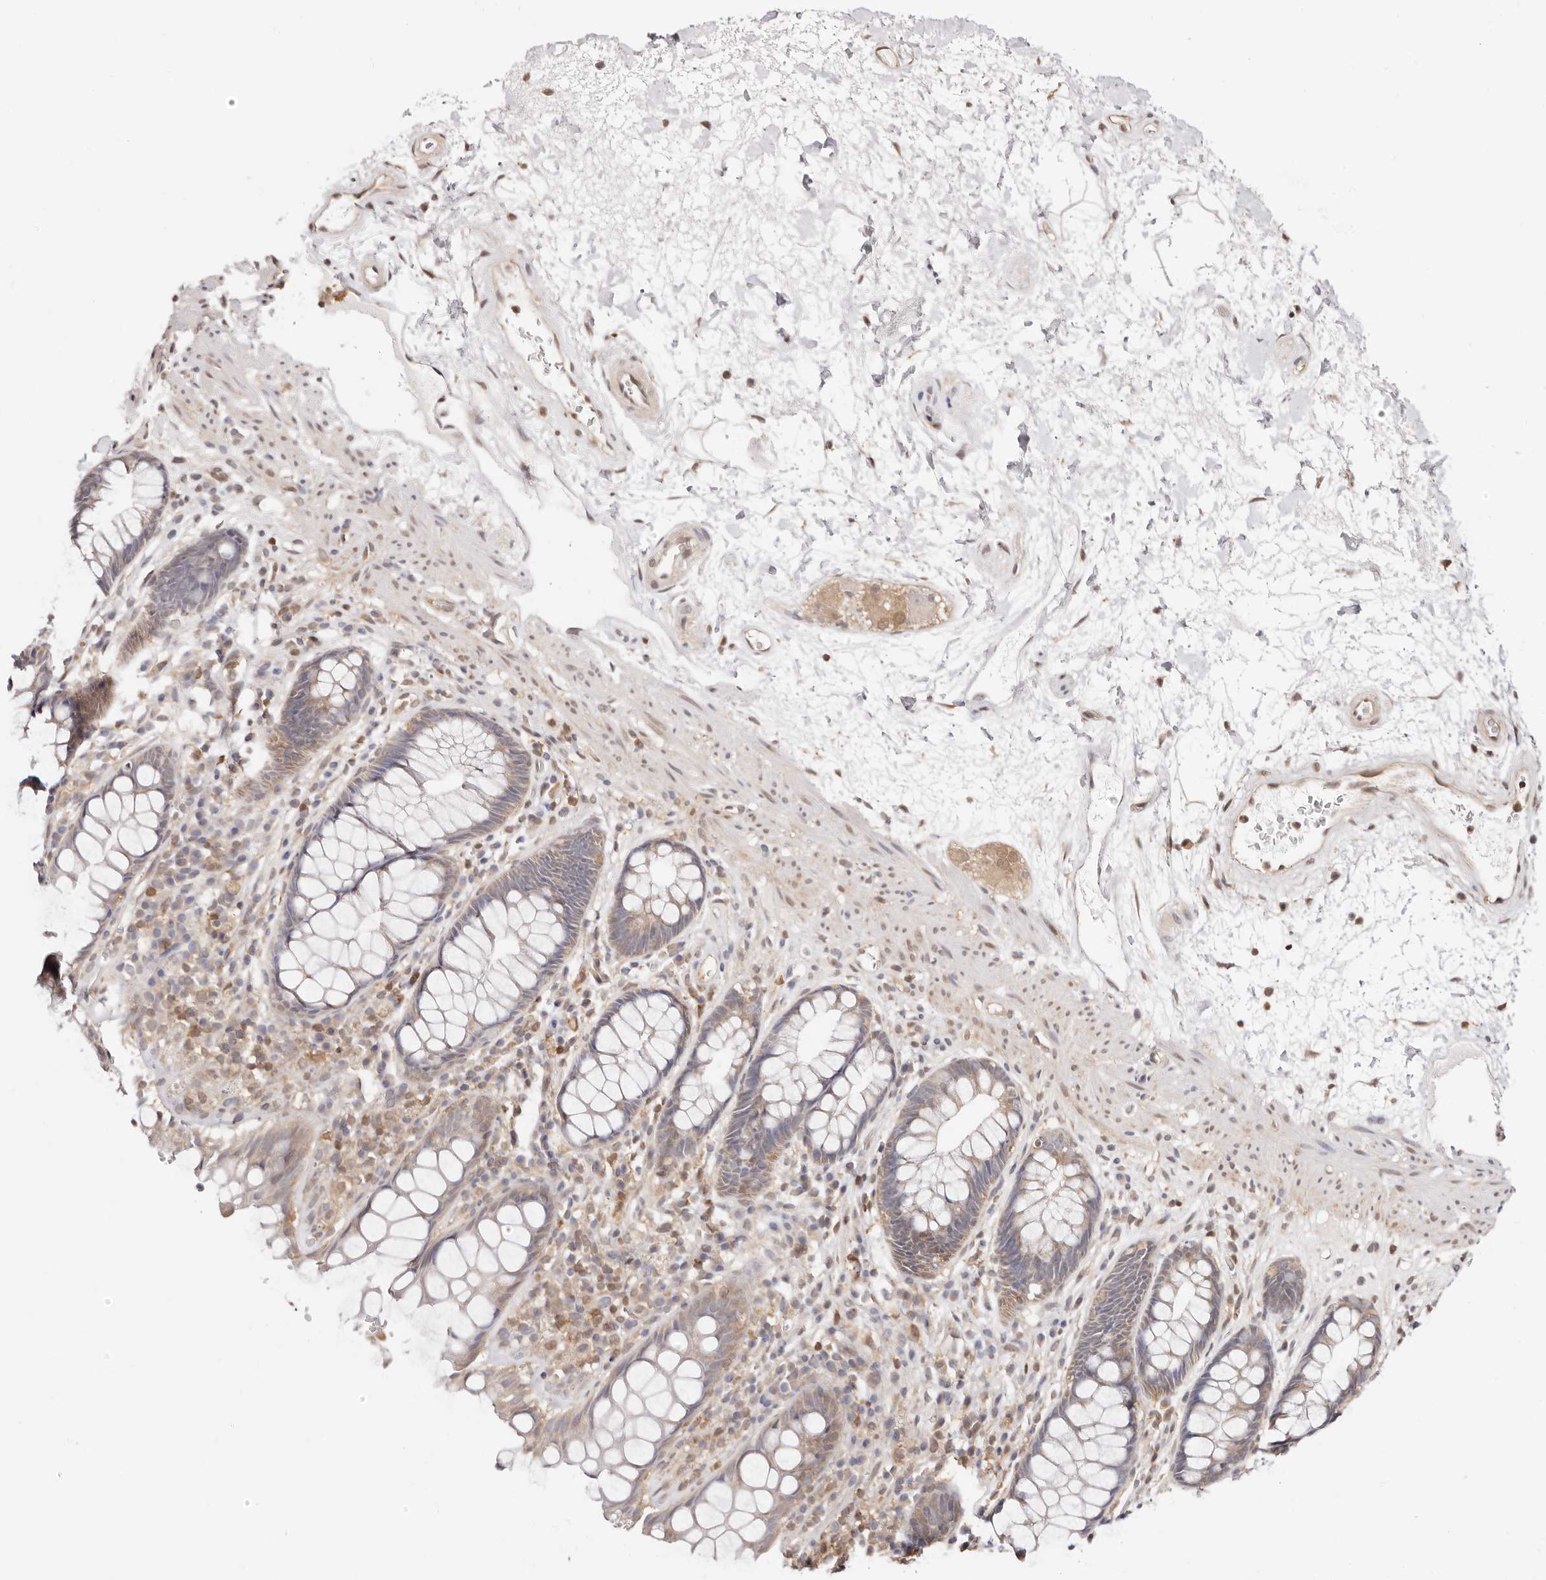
{"staining": {"intensity": "weak", "quantity": ">75%", "location": "cytoplasmic/membranous"}, "tissue": "rectum", "cell_type": "Glandular cells", "image_type": "normal", "snomed": [{"axis": "morphology", "description": "Normal tissue, NOS"}, {"axis": "topography", "description": "Rectum"}], "caption": "IHC of benign rectum demonstrates low levels of weak cytoplasmic/membranous staining in about >75% of glandular cells.", "gene": "STAT5A", "patient": {"sex": "male", "age": 64}}